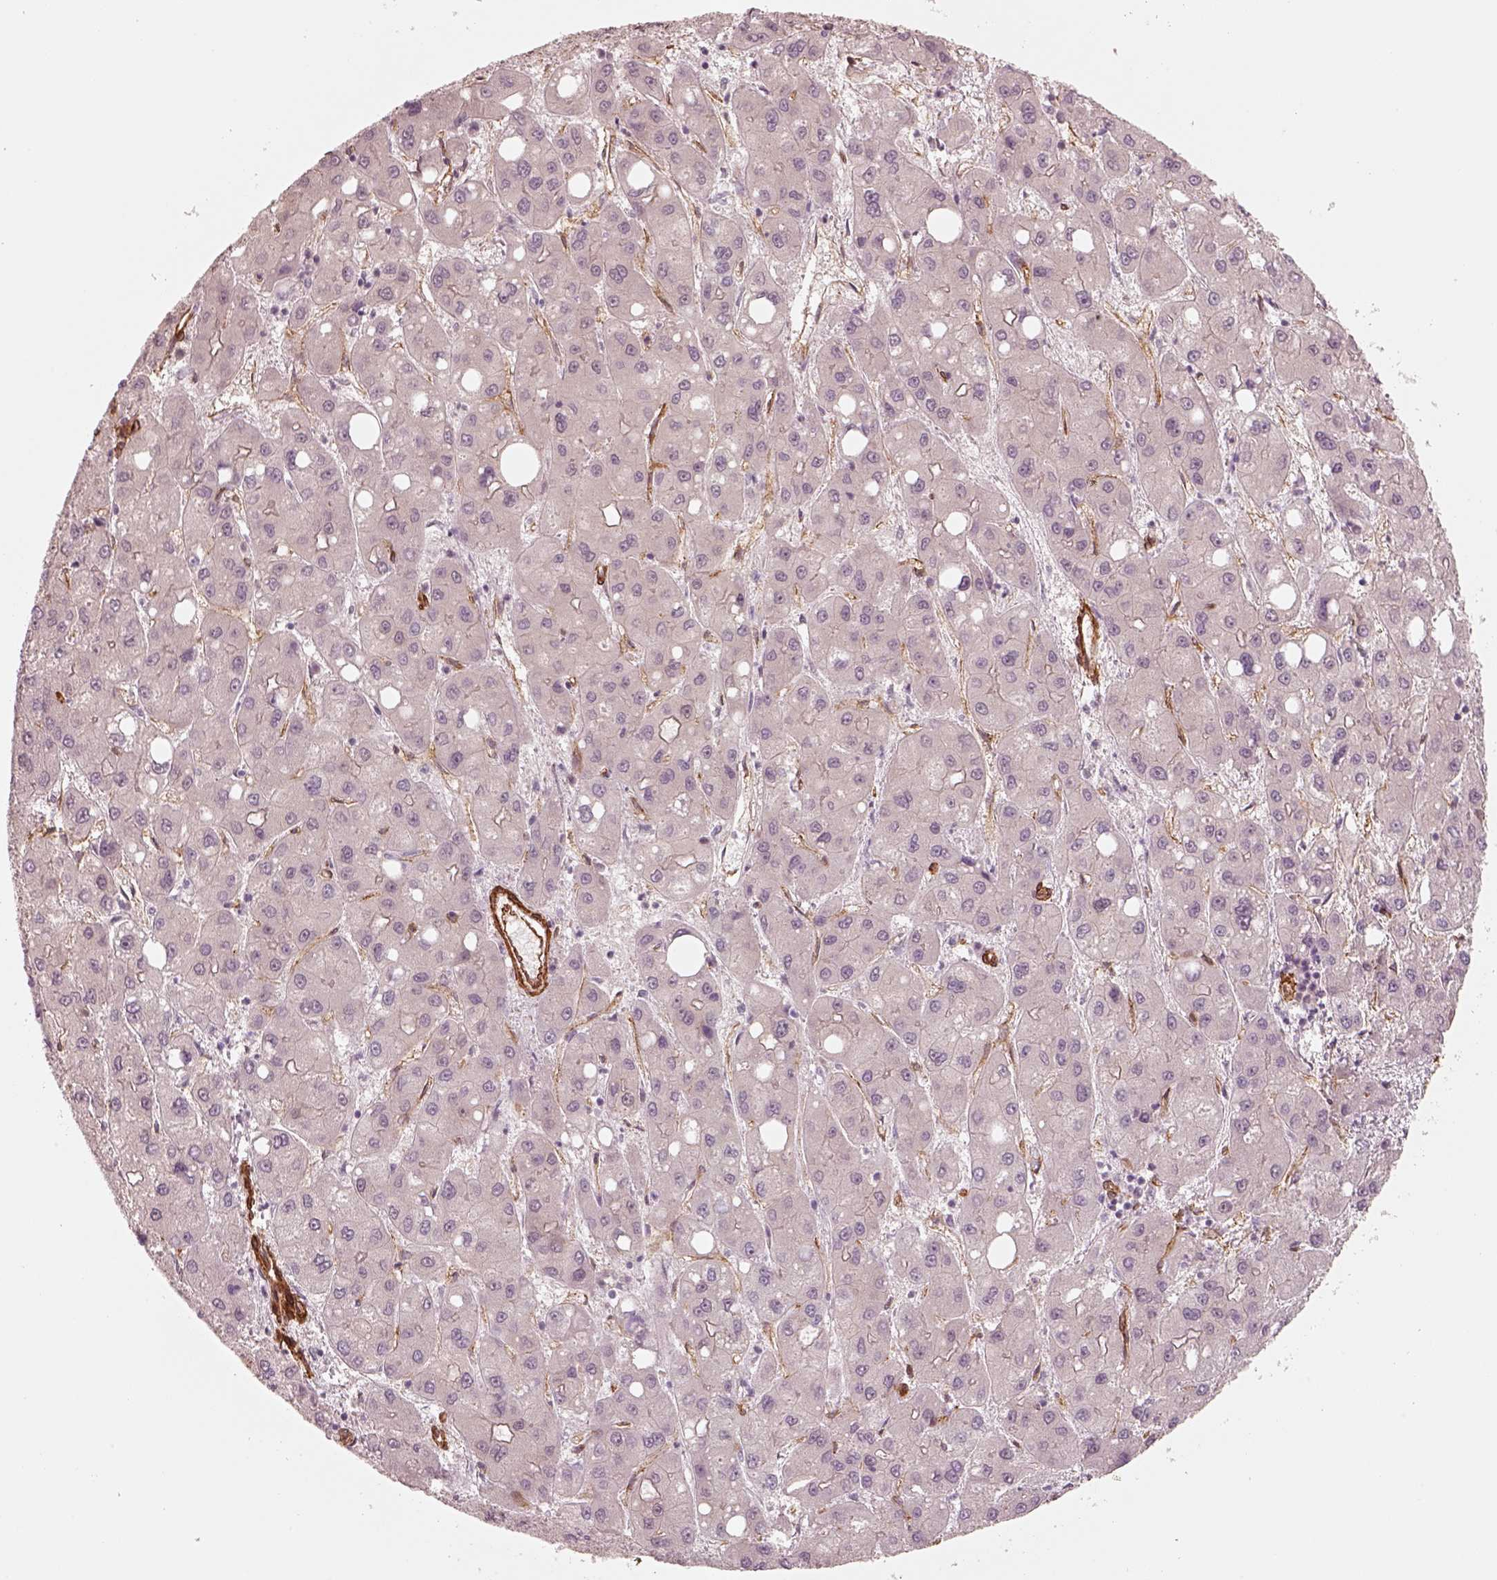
{"staining": {"intensity": "negative", "quantity": "none", "location": "none"}, "tissue": "liver cancer", "cell_type": "Tumor cells", "image_type": "cancer", "snomed": [{"axis": "morphology", "description": "Carcinoma, Hepatocellular, NOS"}, {"axis": "topography", "description": "Liver"}], "caption": "Photomicrograph shows no protein staining in tumor cells of liver cancer (hepatocellular carcinoma) tissue. (DAB (3,3'-diaminobenzidine) IHC visualized using brightfield microscopy, high magnification).", "gene": "CRYM", "patient": {"sex": "male", "age": 73}}